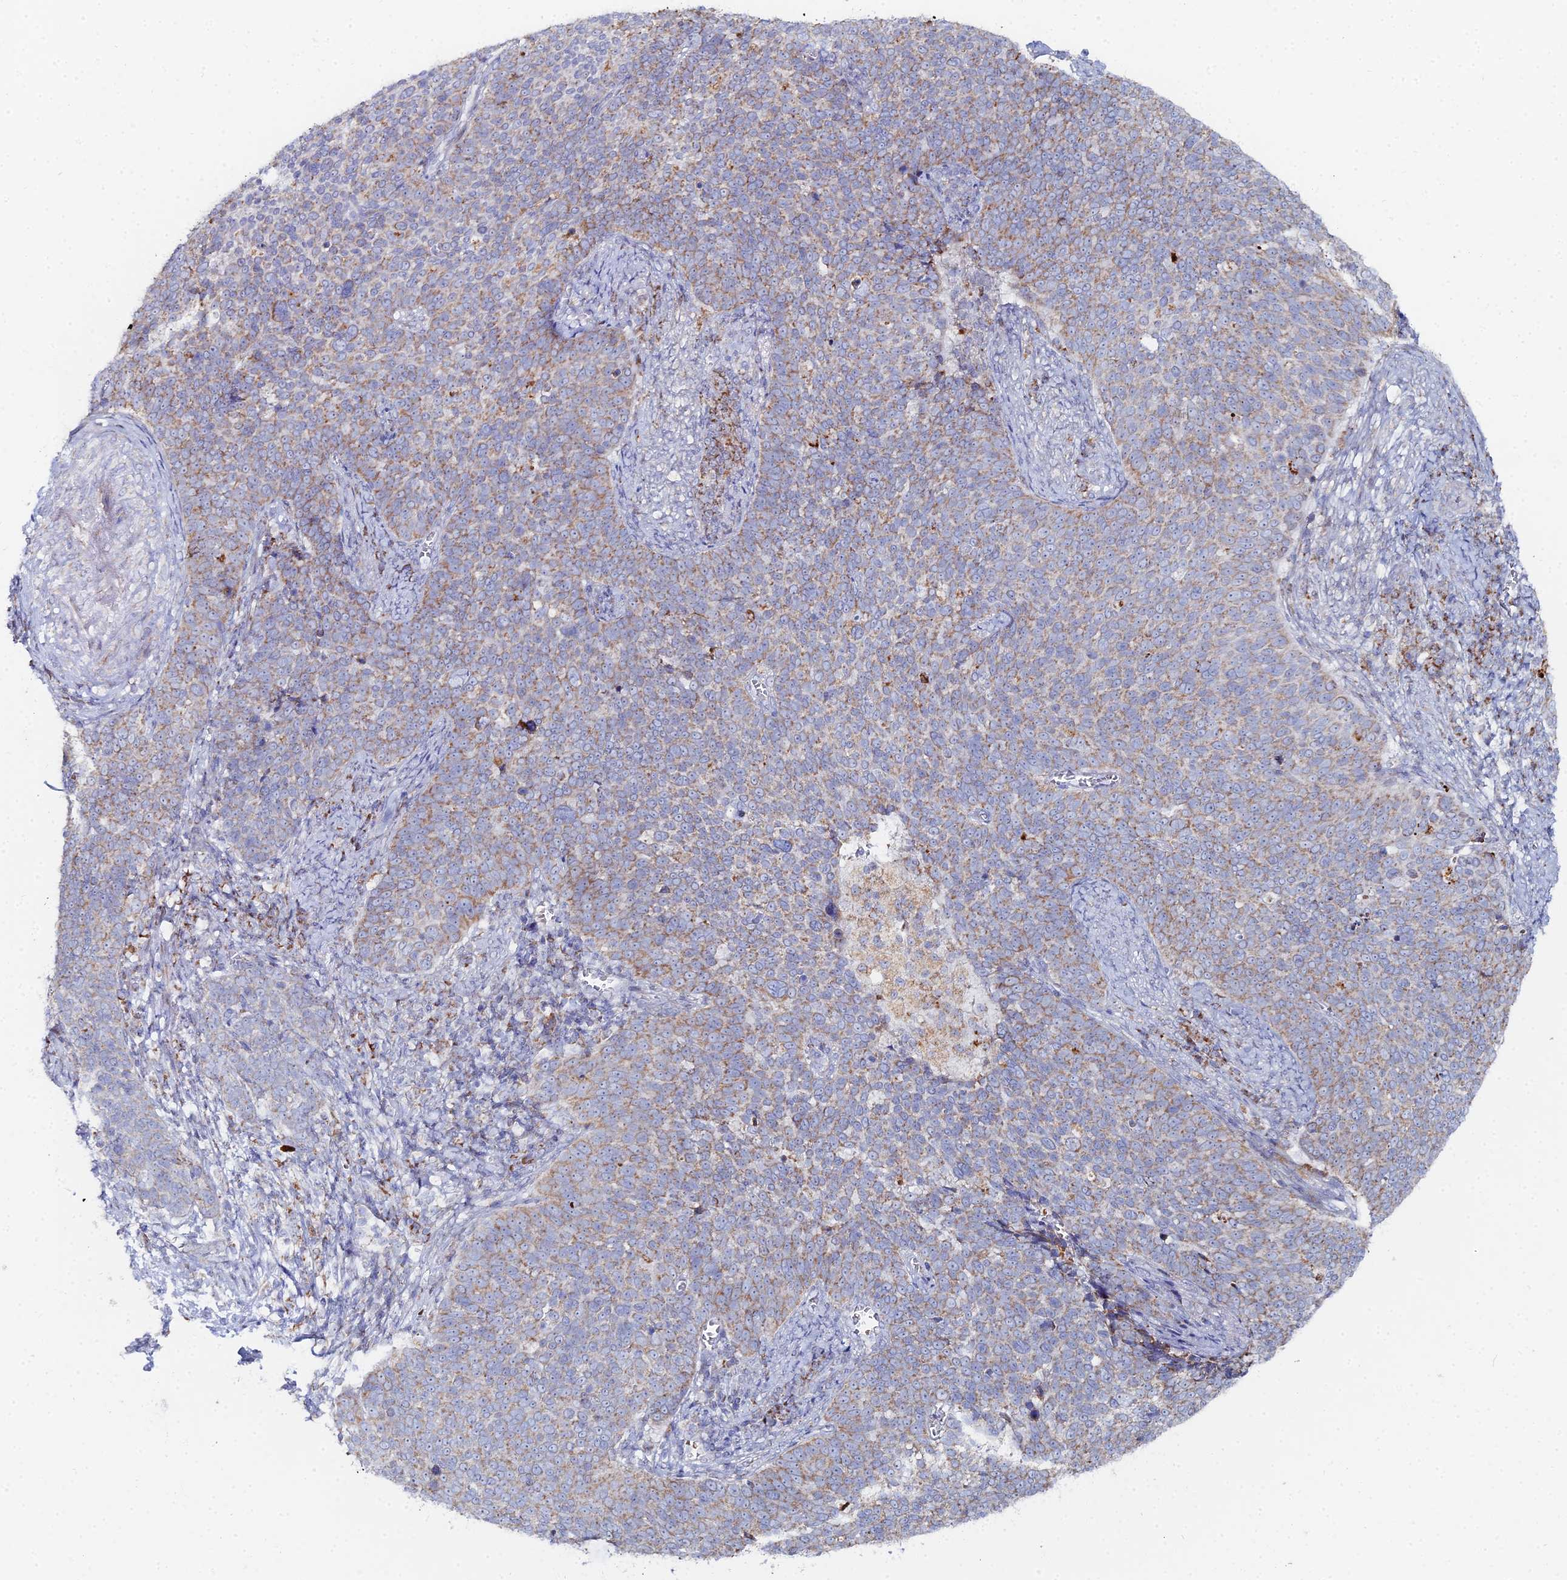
{"staining": {"intensity": "moderate", "quantity": ">75%", "location": "cytoplasmic/membranous"}, "tissue": "cervical cancer", "cell_type": "Tumor cells", "image_type": "cancer", "snomed": [{"axis": "morphology", "description": "Normal tissue, NOS"}, {"axis": "morphology", "description": "Squamous cell carcinoma, NOS"}, {"axis": "topography", "description": "Cervix"}], "caption": "Moderate cytoplasmic/membranous staining for a protein is appreciated in about >75% of tumor cells of squamous cell carcinoma (cervical) using immunohistochemistry (IHC).", "gene": "MPC1", "patient": {"sex": "female", "age": 39}}